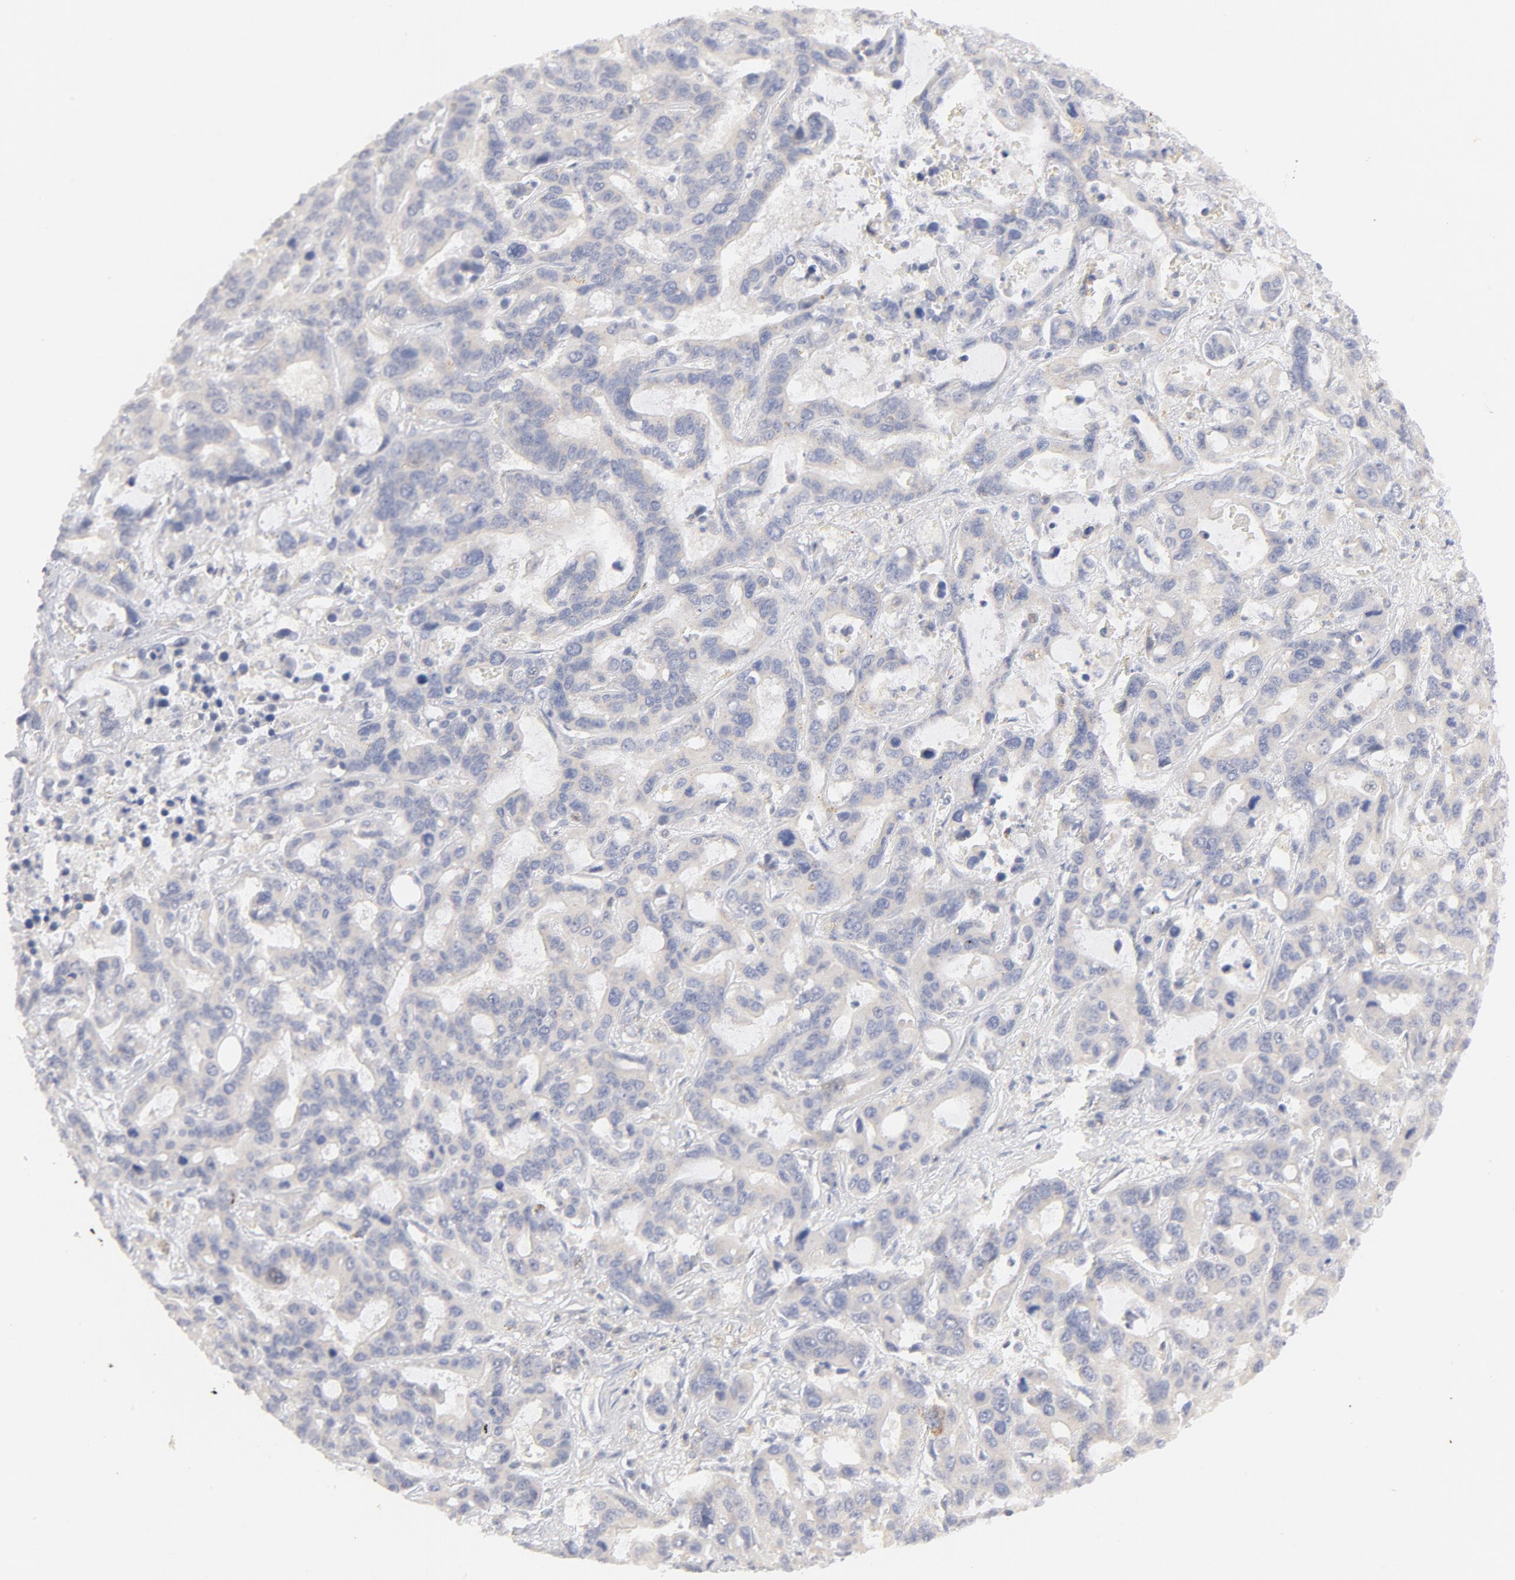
{"staining": {"intensity": "negative", "quantity": "none", "location": "none"}, "tissue": "liver cancer", "cell_type": "Tumor cells", "image_type": "cancer", "snomed": [{"axis": "morphology", "description": "Cholangiocarcinoma"}, {"axis": "topography", "description": "Liver"}], "caption": "Liver cholangiocarcinoma stained for a protein using IHC exhibits no positivity tumor cells.", "gene": "NKX2-2", "patient": {"sex": "female", "age": 65}}